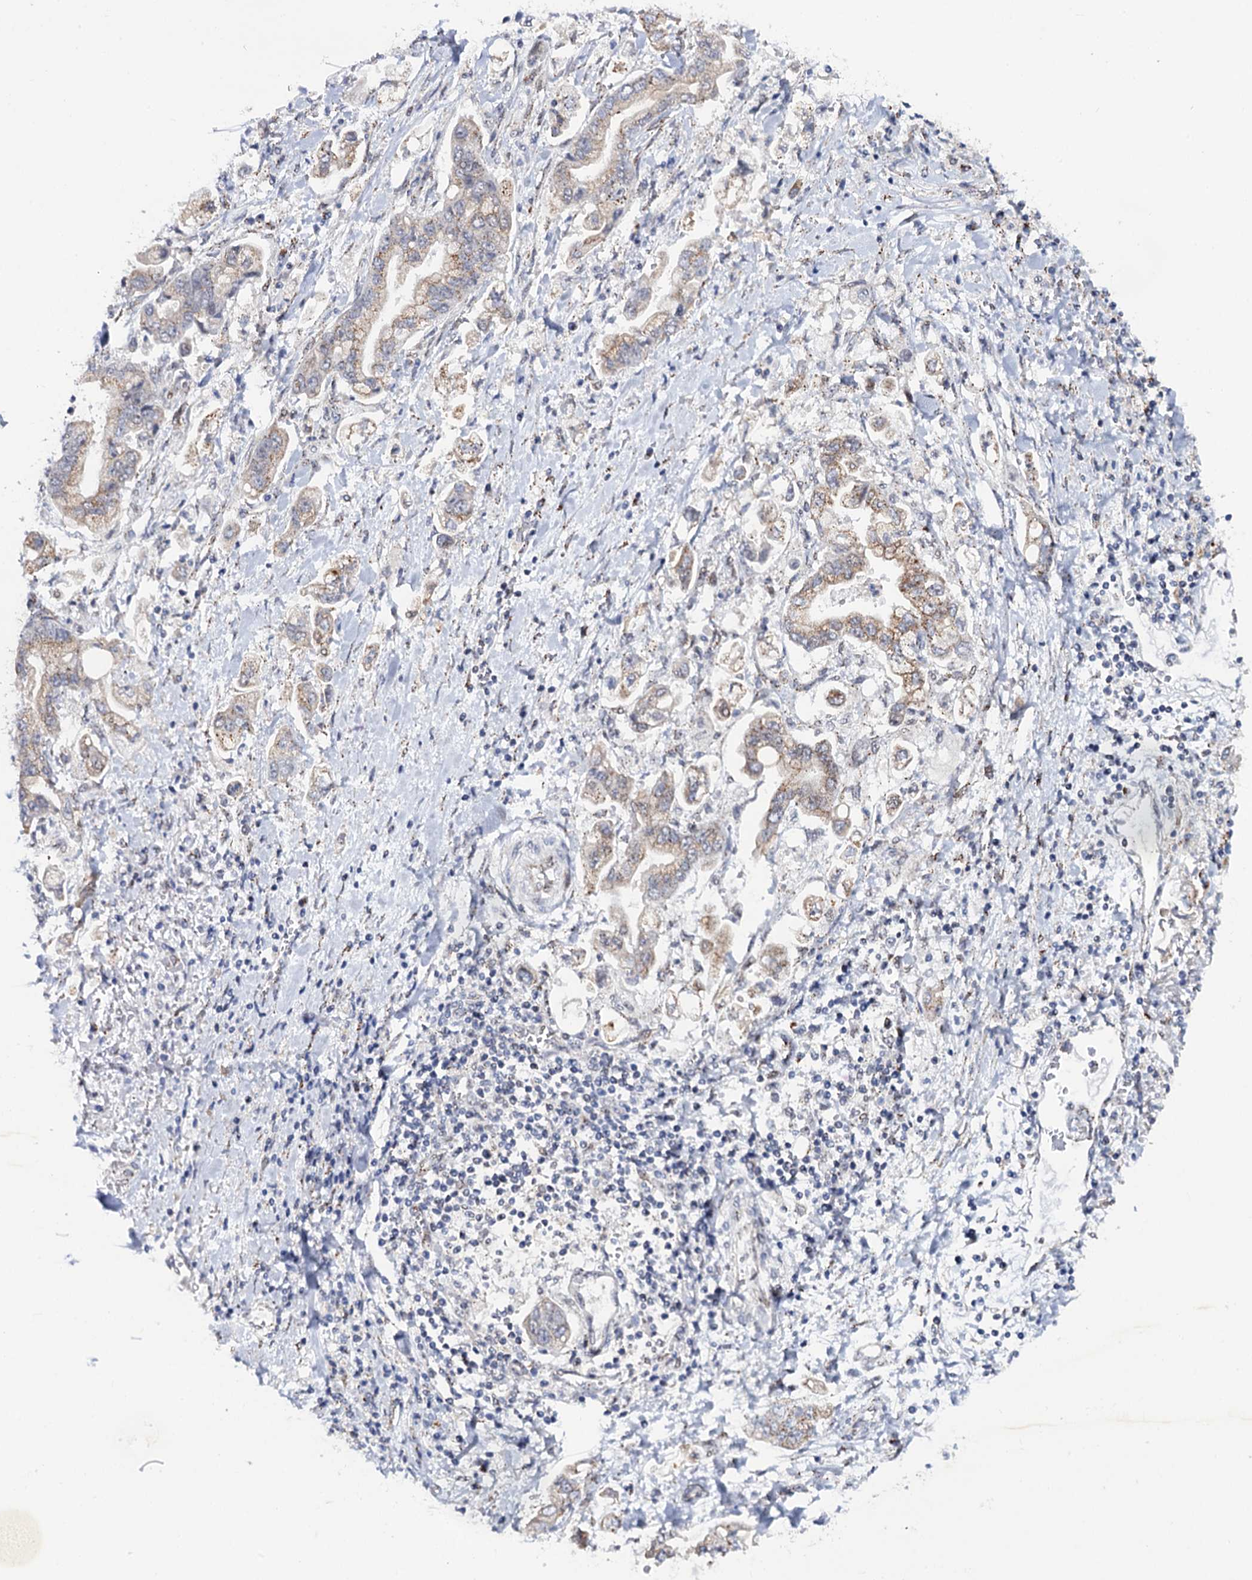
{"staining": {"intensity": "weak", "quantity": "25%-75%", "location": "cytoplasmic/membranous"}, "tissue": "stomach cancer", "cell_type": "Tumor cells", "image_type": "cancer", "snomed": [{"axis": "morphology", "description": "Adenocarcinoma, NOS"}, {"axis": "topography", "description": "Stomach"}], "caption": "Protein expression analysis of human stomach cancer (adenocarcinoma) reveals weak cytoplasmic/membranous positivity in approximately 25%-75% of tumor cells.", "gene": "THAP2", "patient": {"sex": "male", "age": 62}}